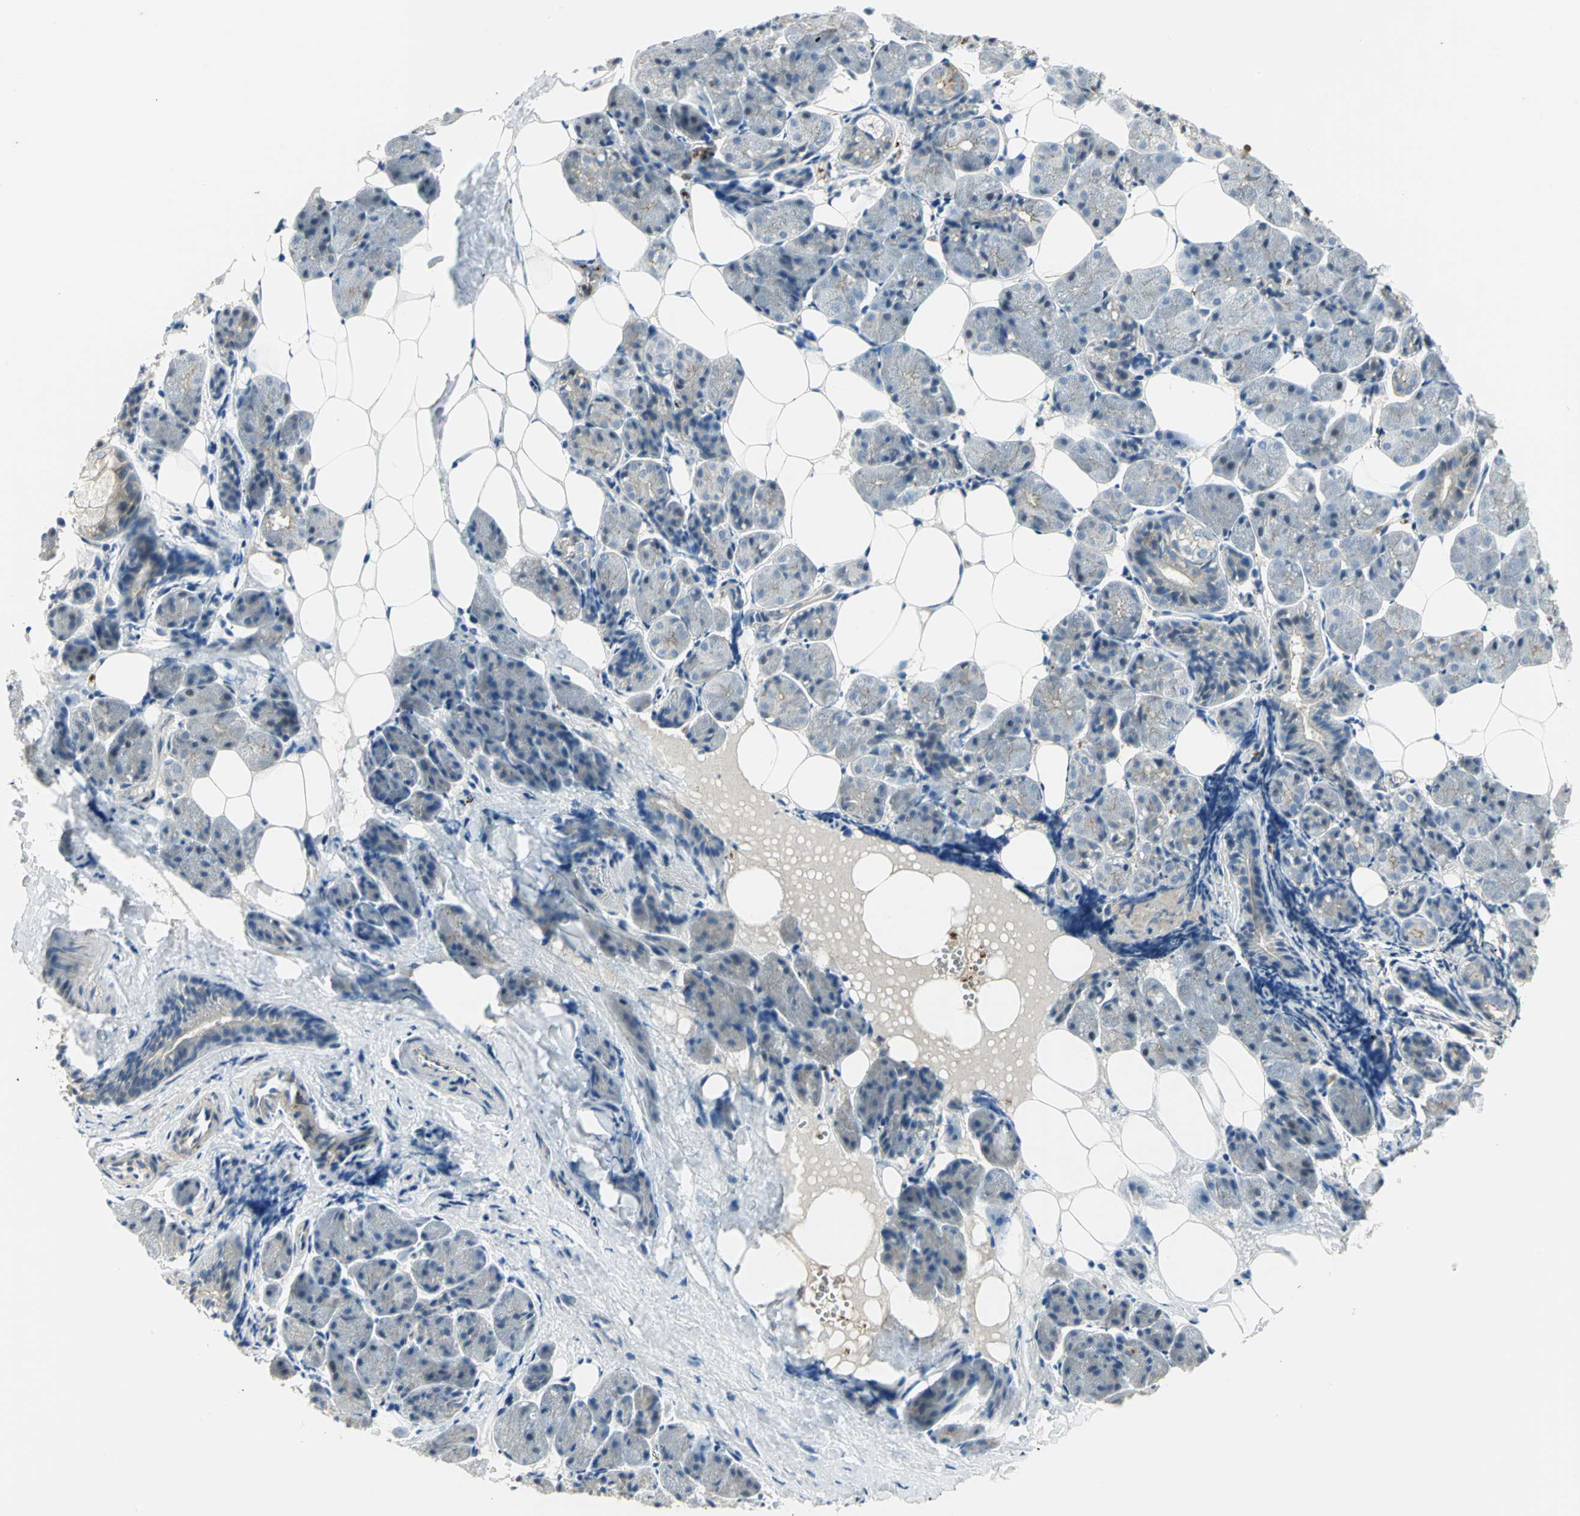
{"staining": {"intensity": "moderate", "quantity": ">75%", "location": "cytoplasmic/membranous"}, "tissue": "salivary gland", "cell_type": "Glandular cells", "image_type": "normal", "snomed": [{"axis": "morphology", "description": "Normal tissue, NOS"}, {"axis": "morphology", "description": "Adenoma, NOS"}, {"axis": "topography", "description": "Salivary gland"}], "caption": "This is an image of IHC staining of normal salivary gland, which shows moderate staining in the cytoplasmic/membranous of glandular cells.", "gene": "ANK1", "patient": {"sex": "female", "age": 32}}